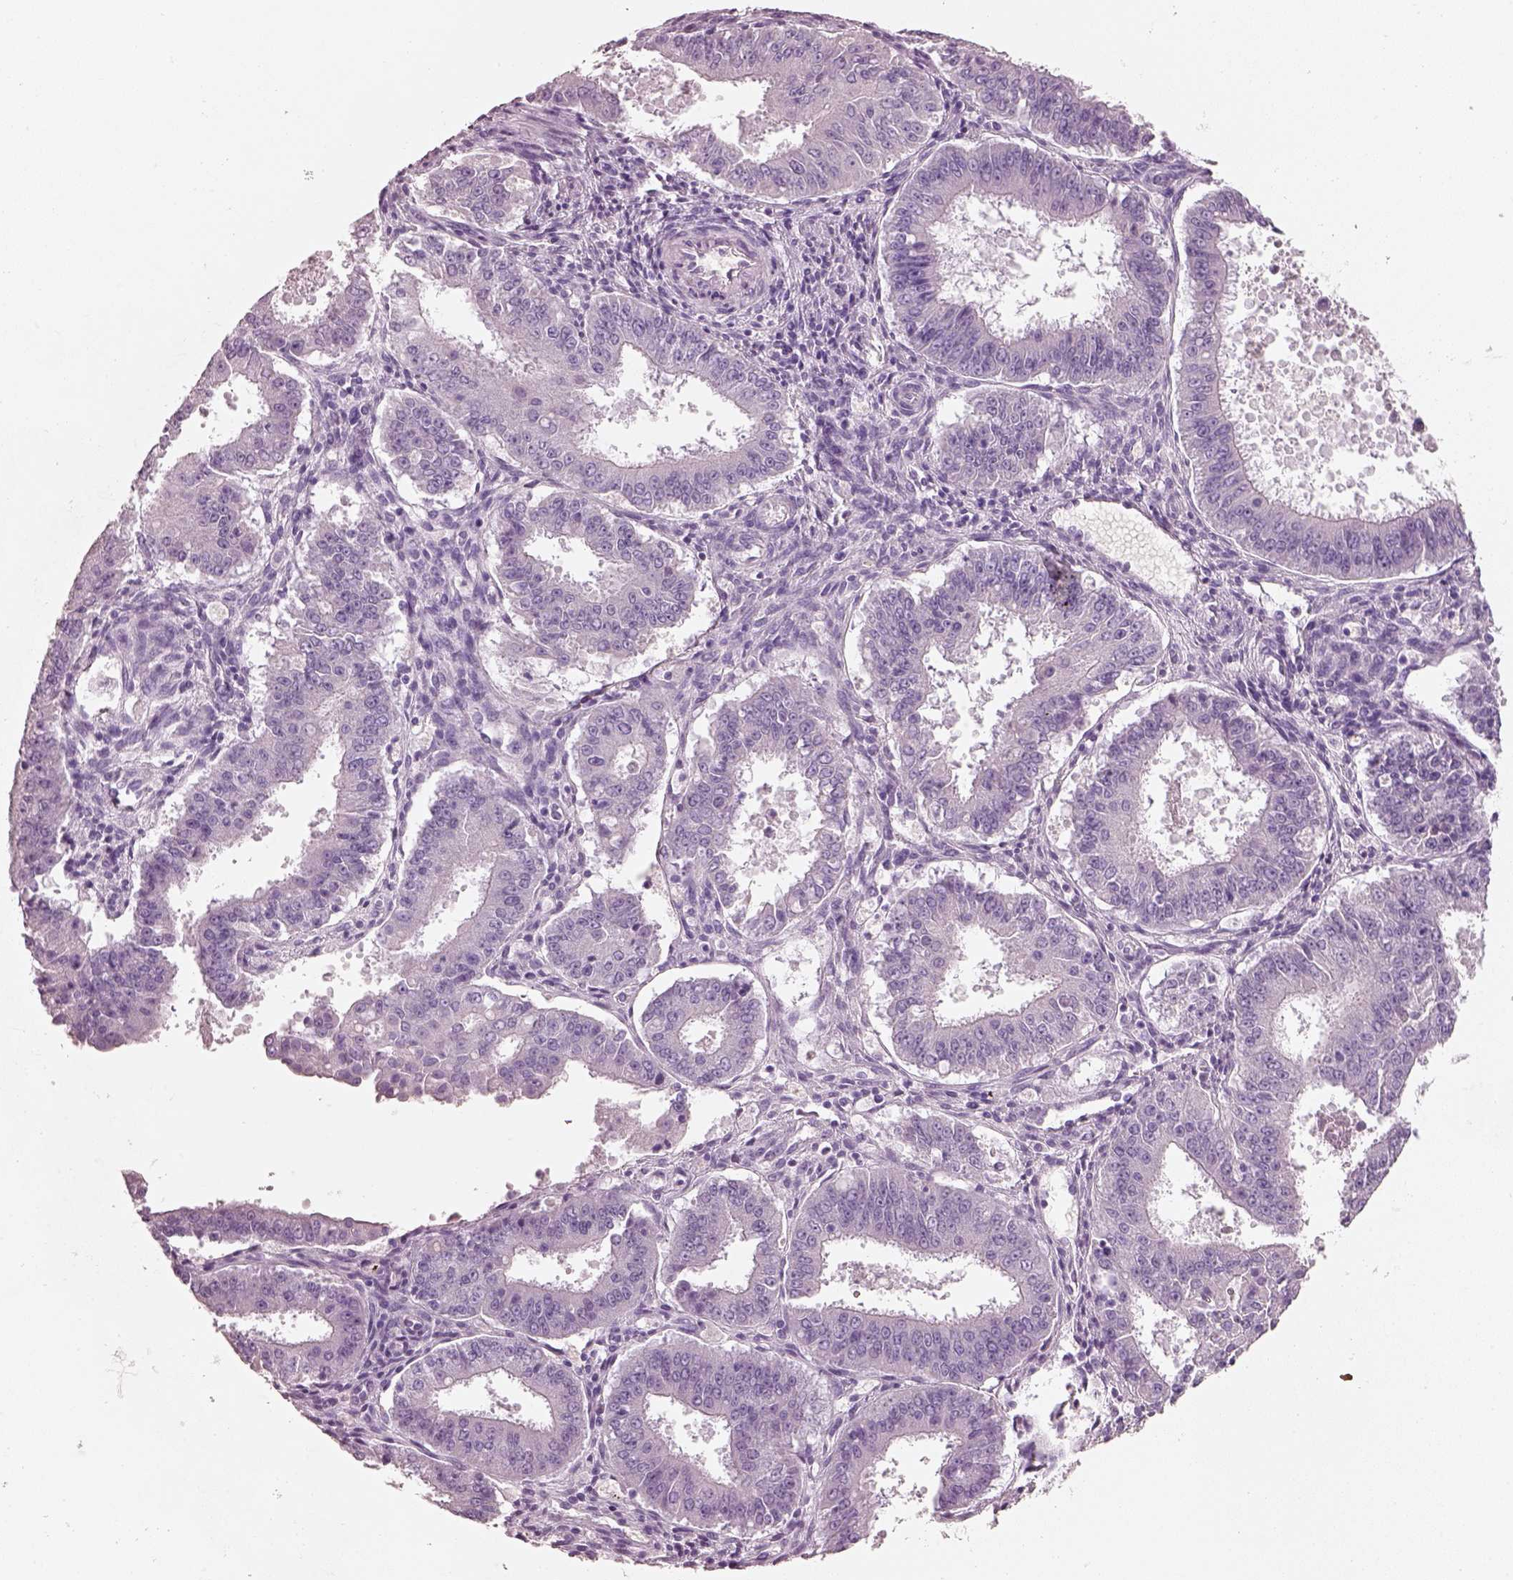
{"staining": {"intensity": "negative", "quantity": "none", "location": "none"}, "tissue": "ovarian cancer", "cell_type": "Tumor cells", "image_type": "cancer", "snomed": [{"axis": "morphology", "description": "Carcinoma, endometroid"}, {"axis": "topography", "description": "Ovary"}], "caption": "The micrograph shows no significant expression in tumor cells of ovarian endometroid carcinoma.", "gene": "PNOC", "patient": {"sex": "female", "age": 42}}